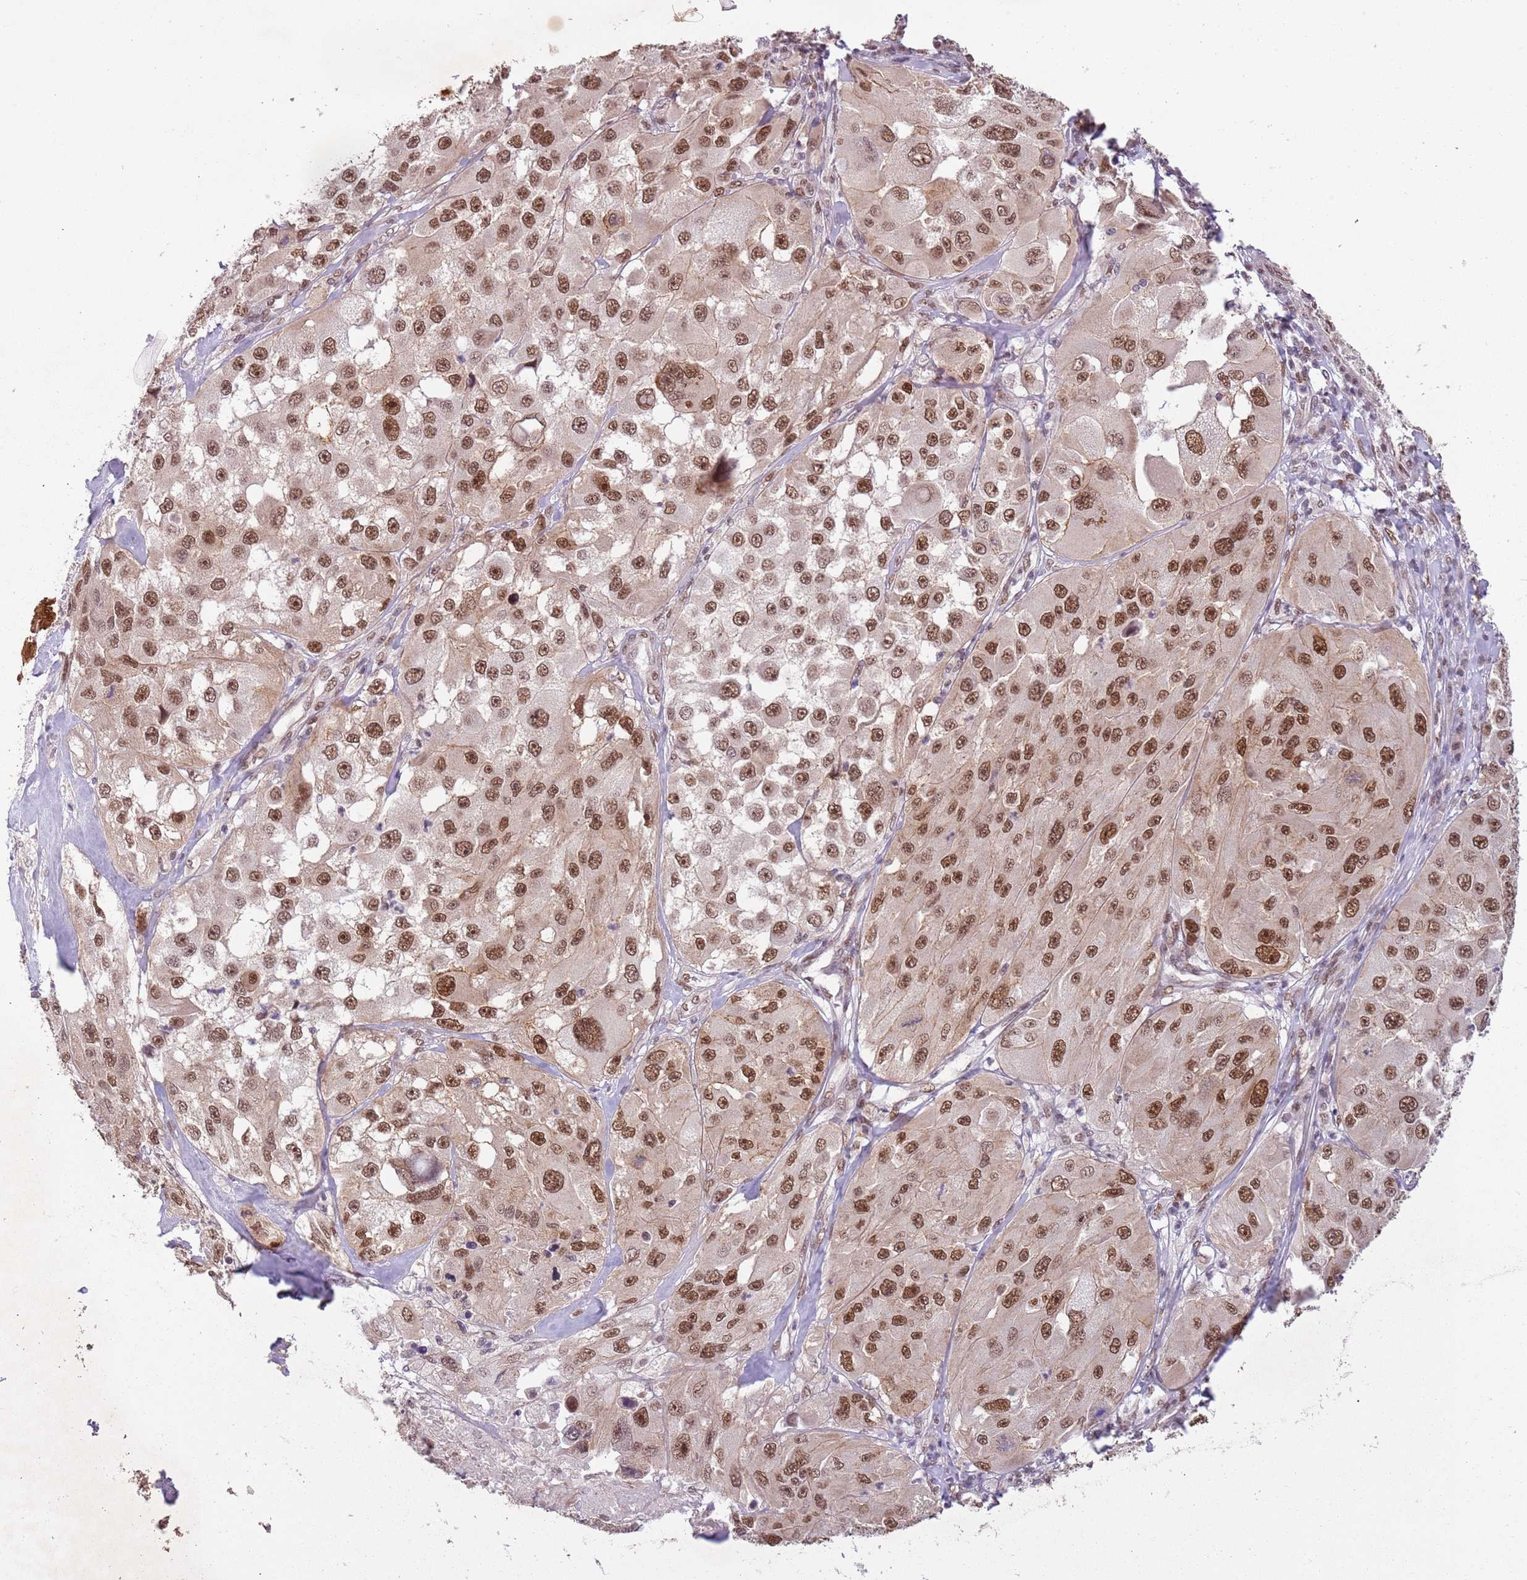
{"staining": {"intensity": "moderate", "quantity": ">75%", "location": "nuclear"}, "tissue": "melanoma", "cell_type": "Tumor cells", "image_type": "cancer", "snomed": [{"axis": "morphology", "description": "Malignant melanoma, Metastatic site"}, {"axis": "topography", "description": "Lymph node"}], "caption": "Brown immunohistochemical staining in melanoma shows moderate nuclear staining in about >75% of tumor cells.", "gene": "FAM120AOS", "patient": {"sex": "male", "age": 62}}